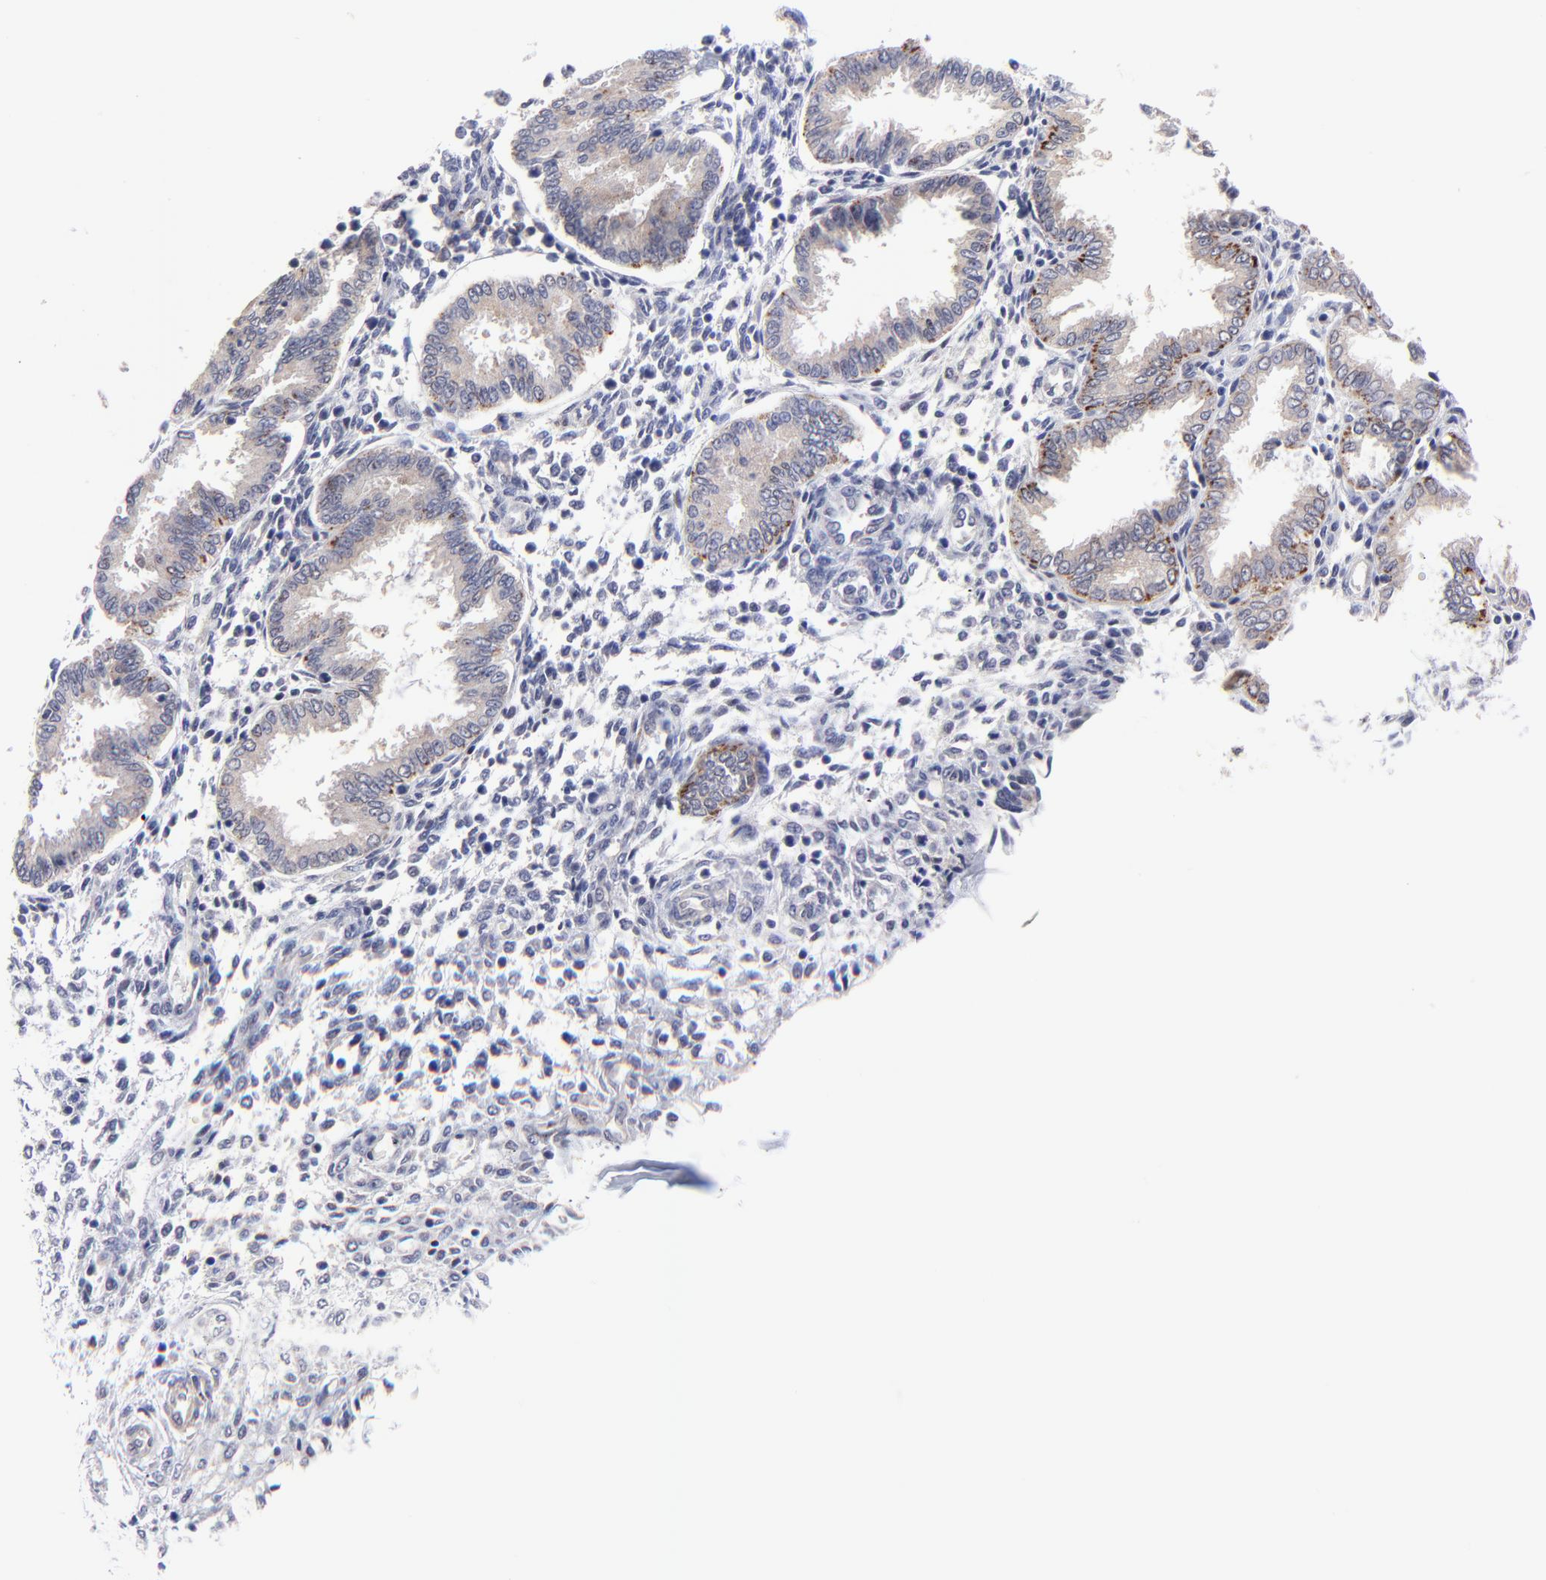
{"staining": {"intensity": "negative", "quantity": "none", "location": "none"}, "tissue": "endometrium", "cell_type": "Cells in endometrial stroma", "image_type": "normal", "snomed": [{"axis": "morphology", "description": "Normal tissue, NOS"}, {"axis": "topography", "description": "Endometrium"}], "caption": "High magnification brightfield microscopy of unremarkable endometrium stained with DAB (brown) and counterstained with hematoxylin (blue): cells in endometrial stroma show no significant expression. (Stains: DAB immunohistochemistry (IHC) with hematoxylin counter stain, Microscopy: brightfield microscopy at high magnification).", "gene": "ZNF747", "patient": {"sex": "female", "age": 33}}